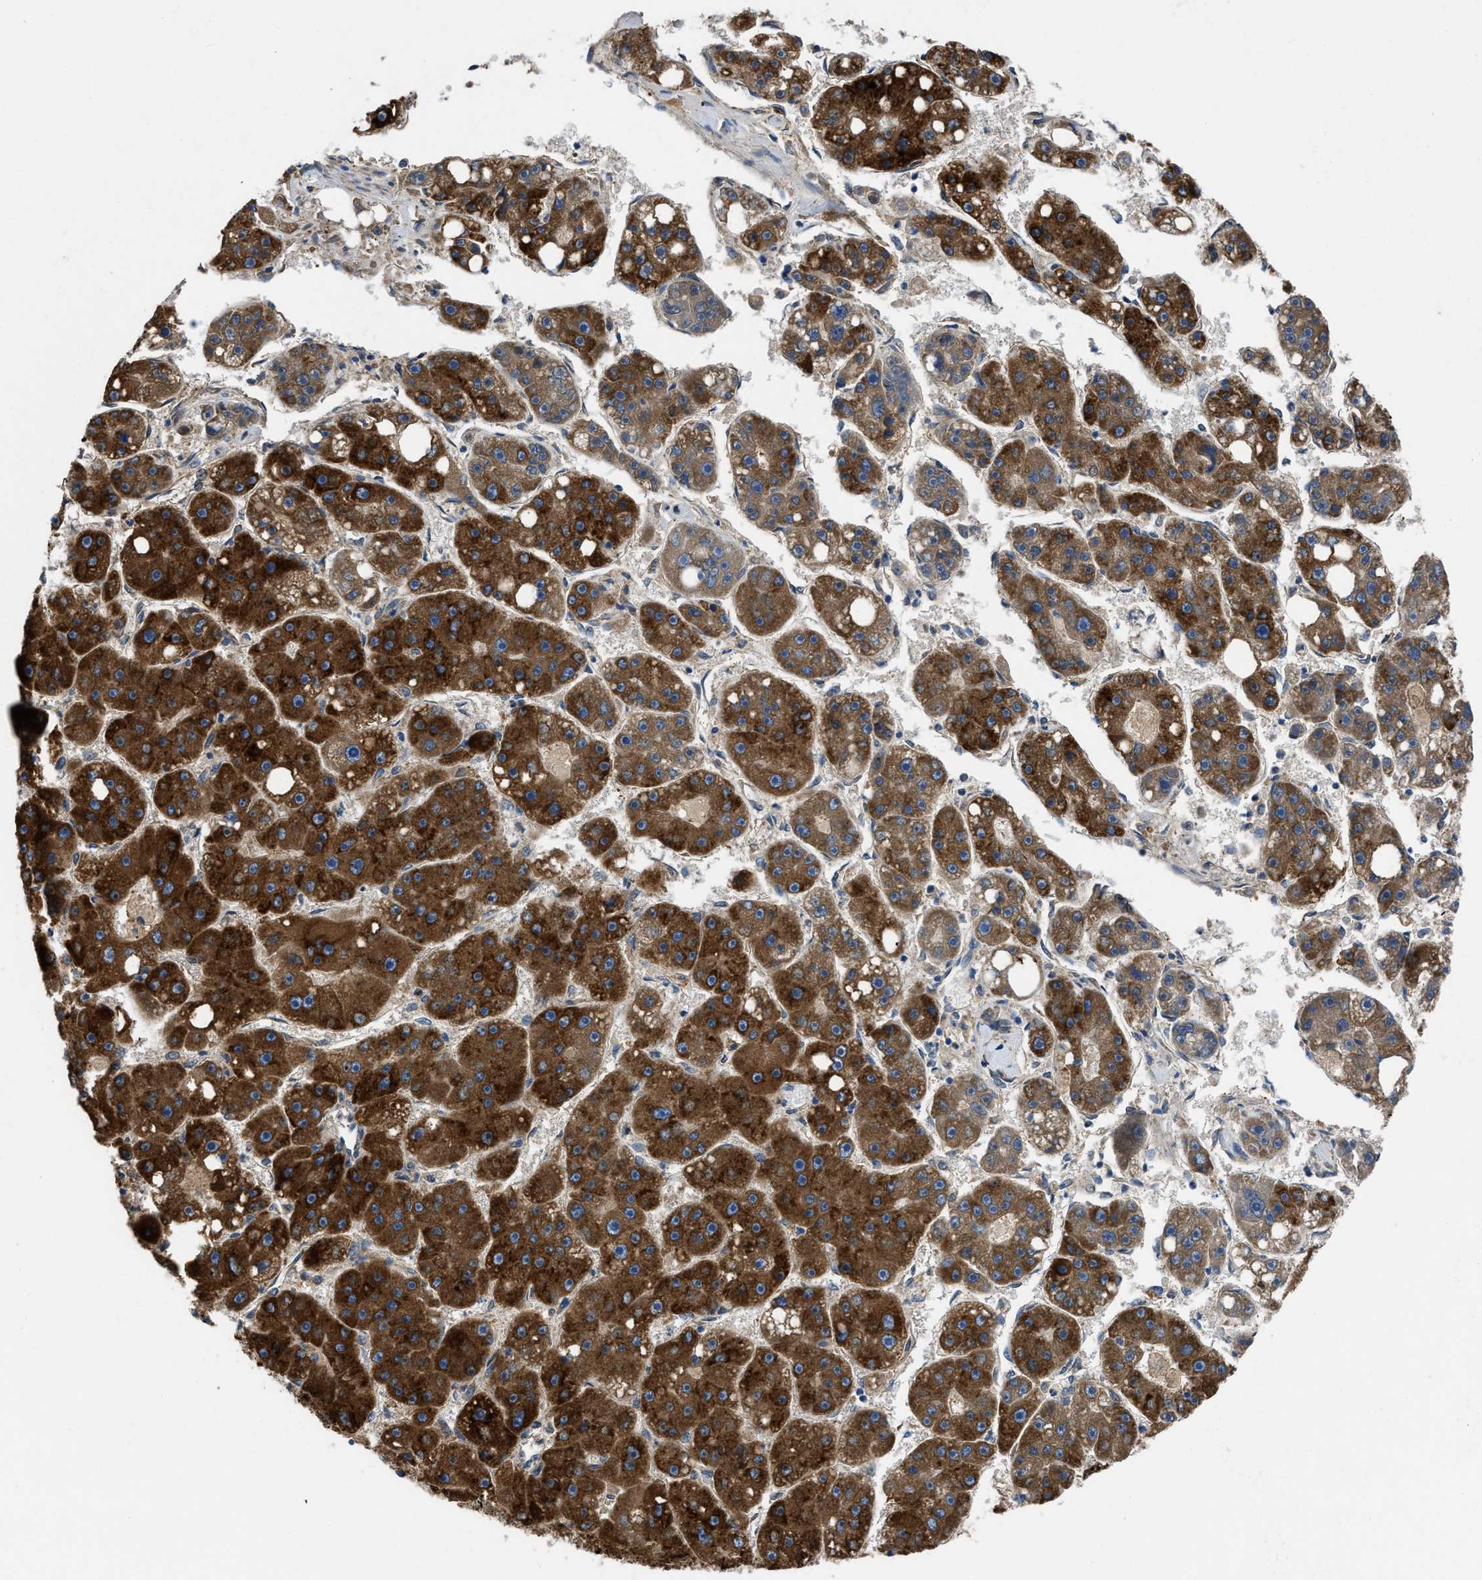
{"staining": {"intensity": "strong", "quantity": ">75%", "location": "cytoplasmic/membranous"}, "tissue": "liver cancer", "cell_type": "Tumor cells", "image_type": "cancer", "snomed": [{"axis": "morphology", "description": "Carcinoma, Hepatocellular, NOS"}, {"axis": "topography", "description": "Liver"}], "caption": "About >75% of tumor cells in liver hepatocellular carcinoma show strong cytoplasmic/membranous protein staining as visualized by brown immunohistochemical staining.", "gene": "GGCX", "patient": {"sex": "female", "age": 61}}